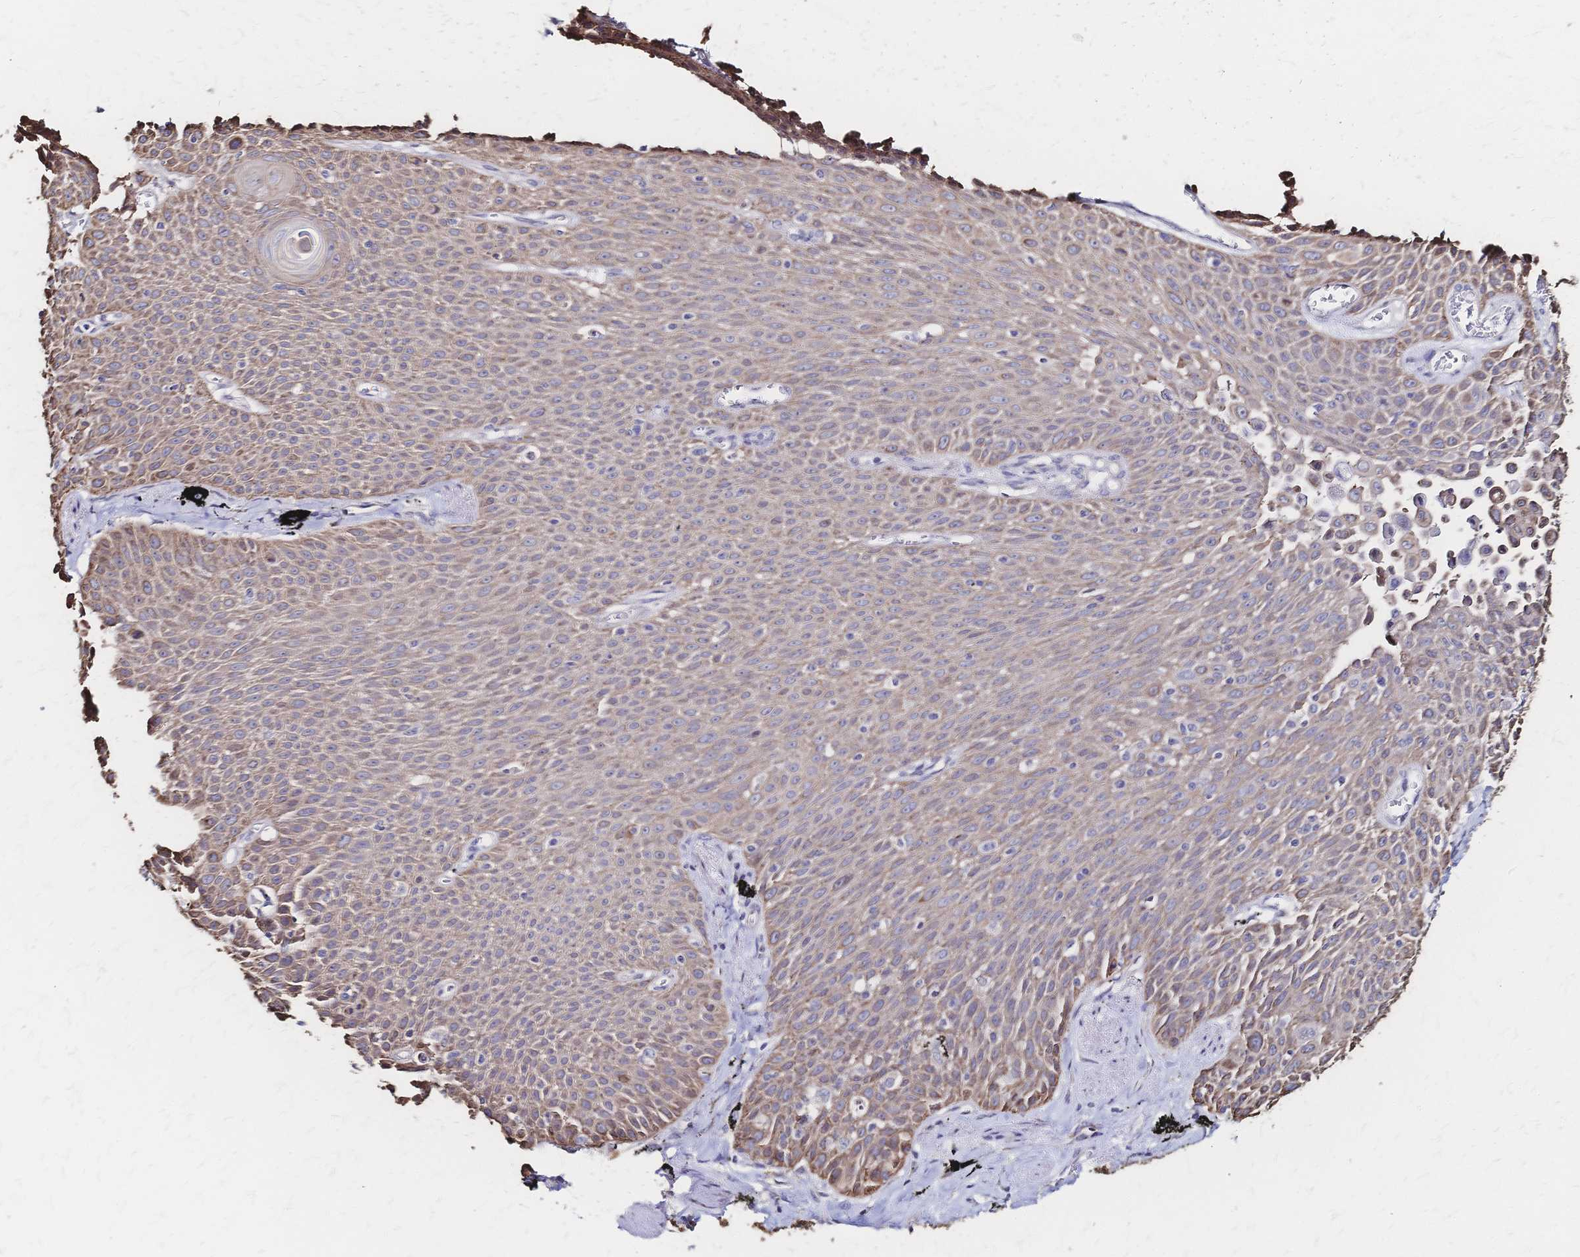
{"staining": {"intensity": "weak", "quantity": ">75%", "location": "cytoplasmic/membranous"}, "tissue": "lung cancer", "cell_type": "Tumor cells", "image_type": "cancer", "snomed": [{"axis": "morphology", "description": "Squamous cell carcinoma, NOS"}, {"axis": "morphology", "description": "Squamous cell carcinoma, metastatic, NOS"}, {"axis": "topography", "description": "Lymph node"}, {"axis": "topography", "description": "Lung"}], "caption": "Metastatic squamous cell carcinoma (lung) tissue shows weak cytoplasmic/membranous staining in about >75% of tumor cells", "gene": "SLC5A1", "patient": {"sex": "female", "age": 62}}